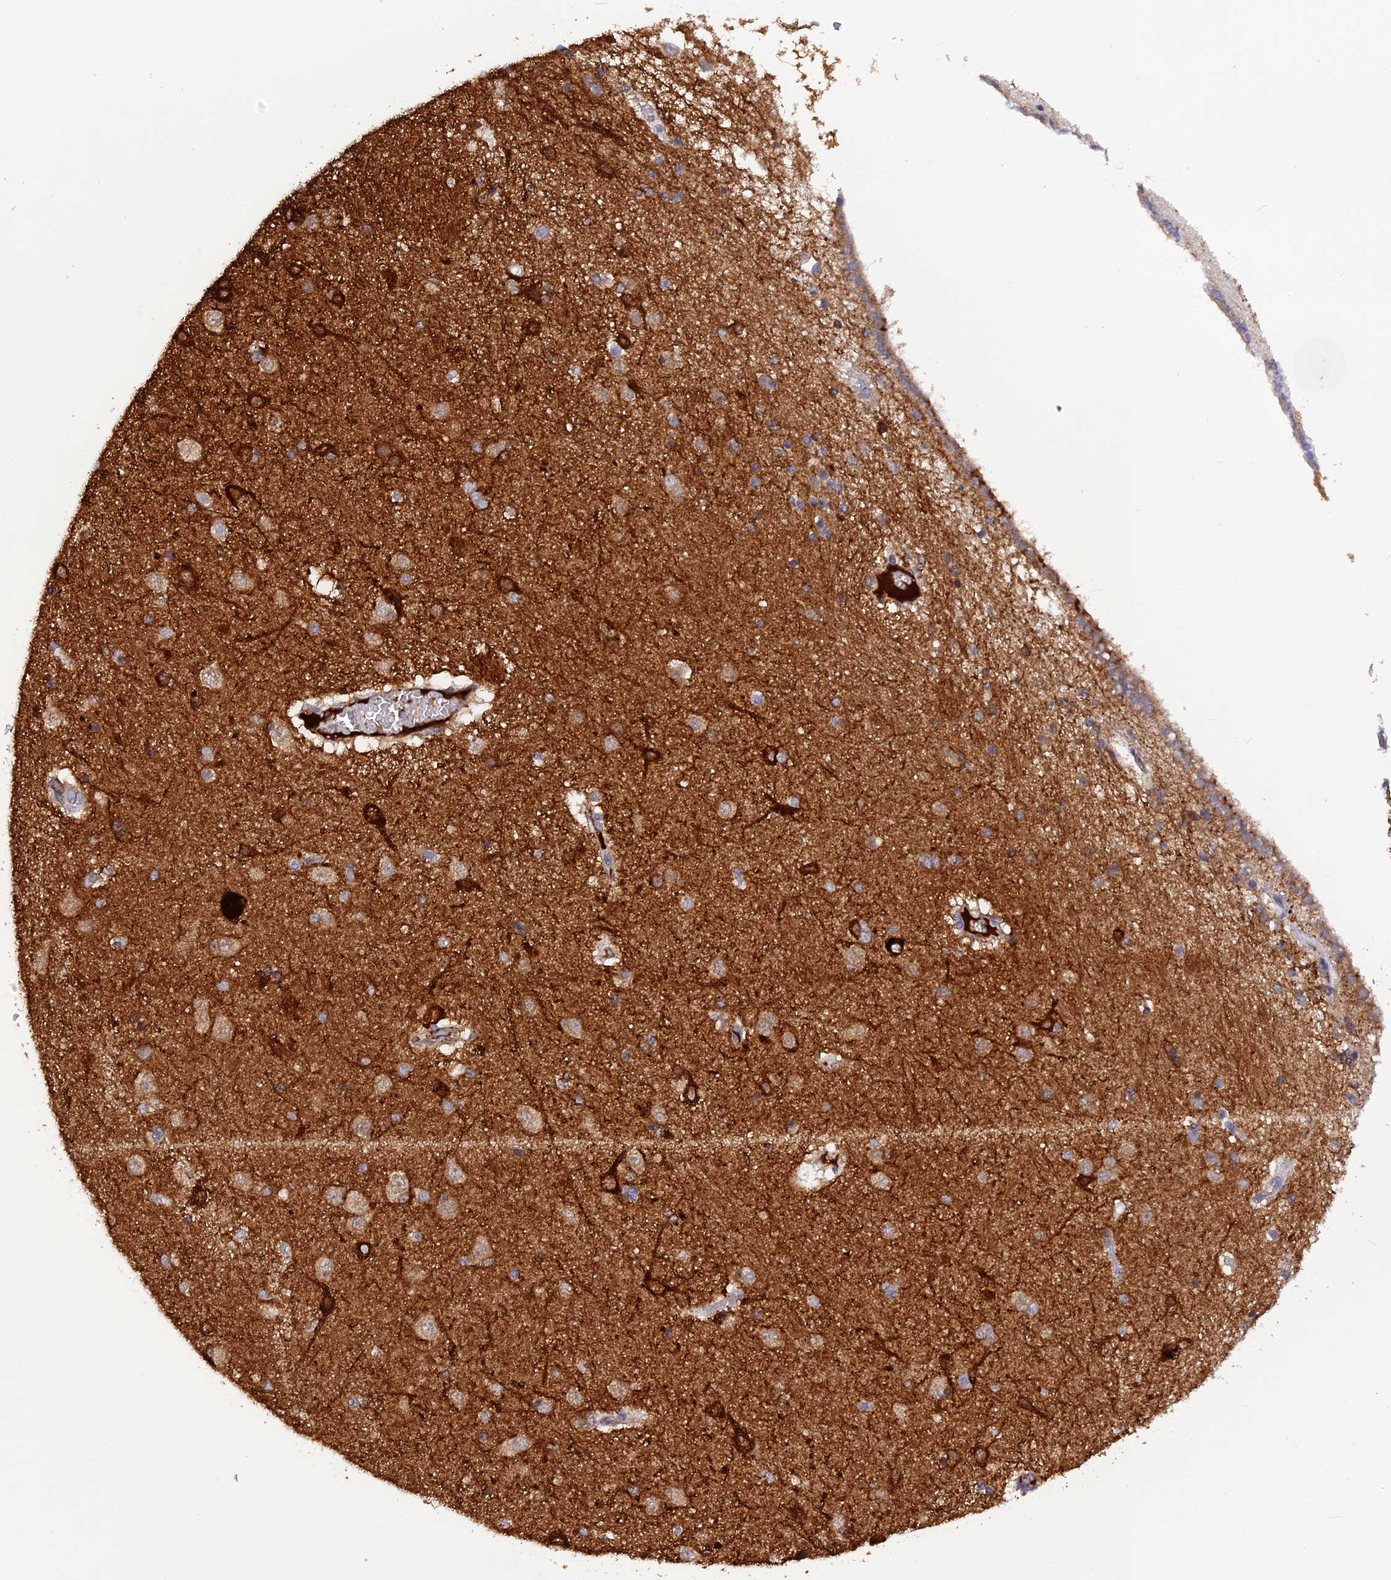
{"staining": {"intensity": "moderate", "quantity": "<25%", "location": "cytoplasmic/membranous"}, "tissue": "hippocampus", "cell_type": "Glial cells", "image_type": "normal", "snomed": [{"axis": "morphology", "description": "Normal tissue, NOS"}, {"axis": "topography", "description": "Hippocampus"}], "caption": "Unremarkable hippocampus displays moderate cytoplasmic/membranous staining in about <25% of glial cells.", "gene": "PZP", "patient": {"sex": "female", "age": 54}}